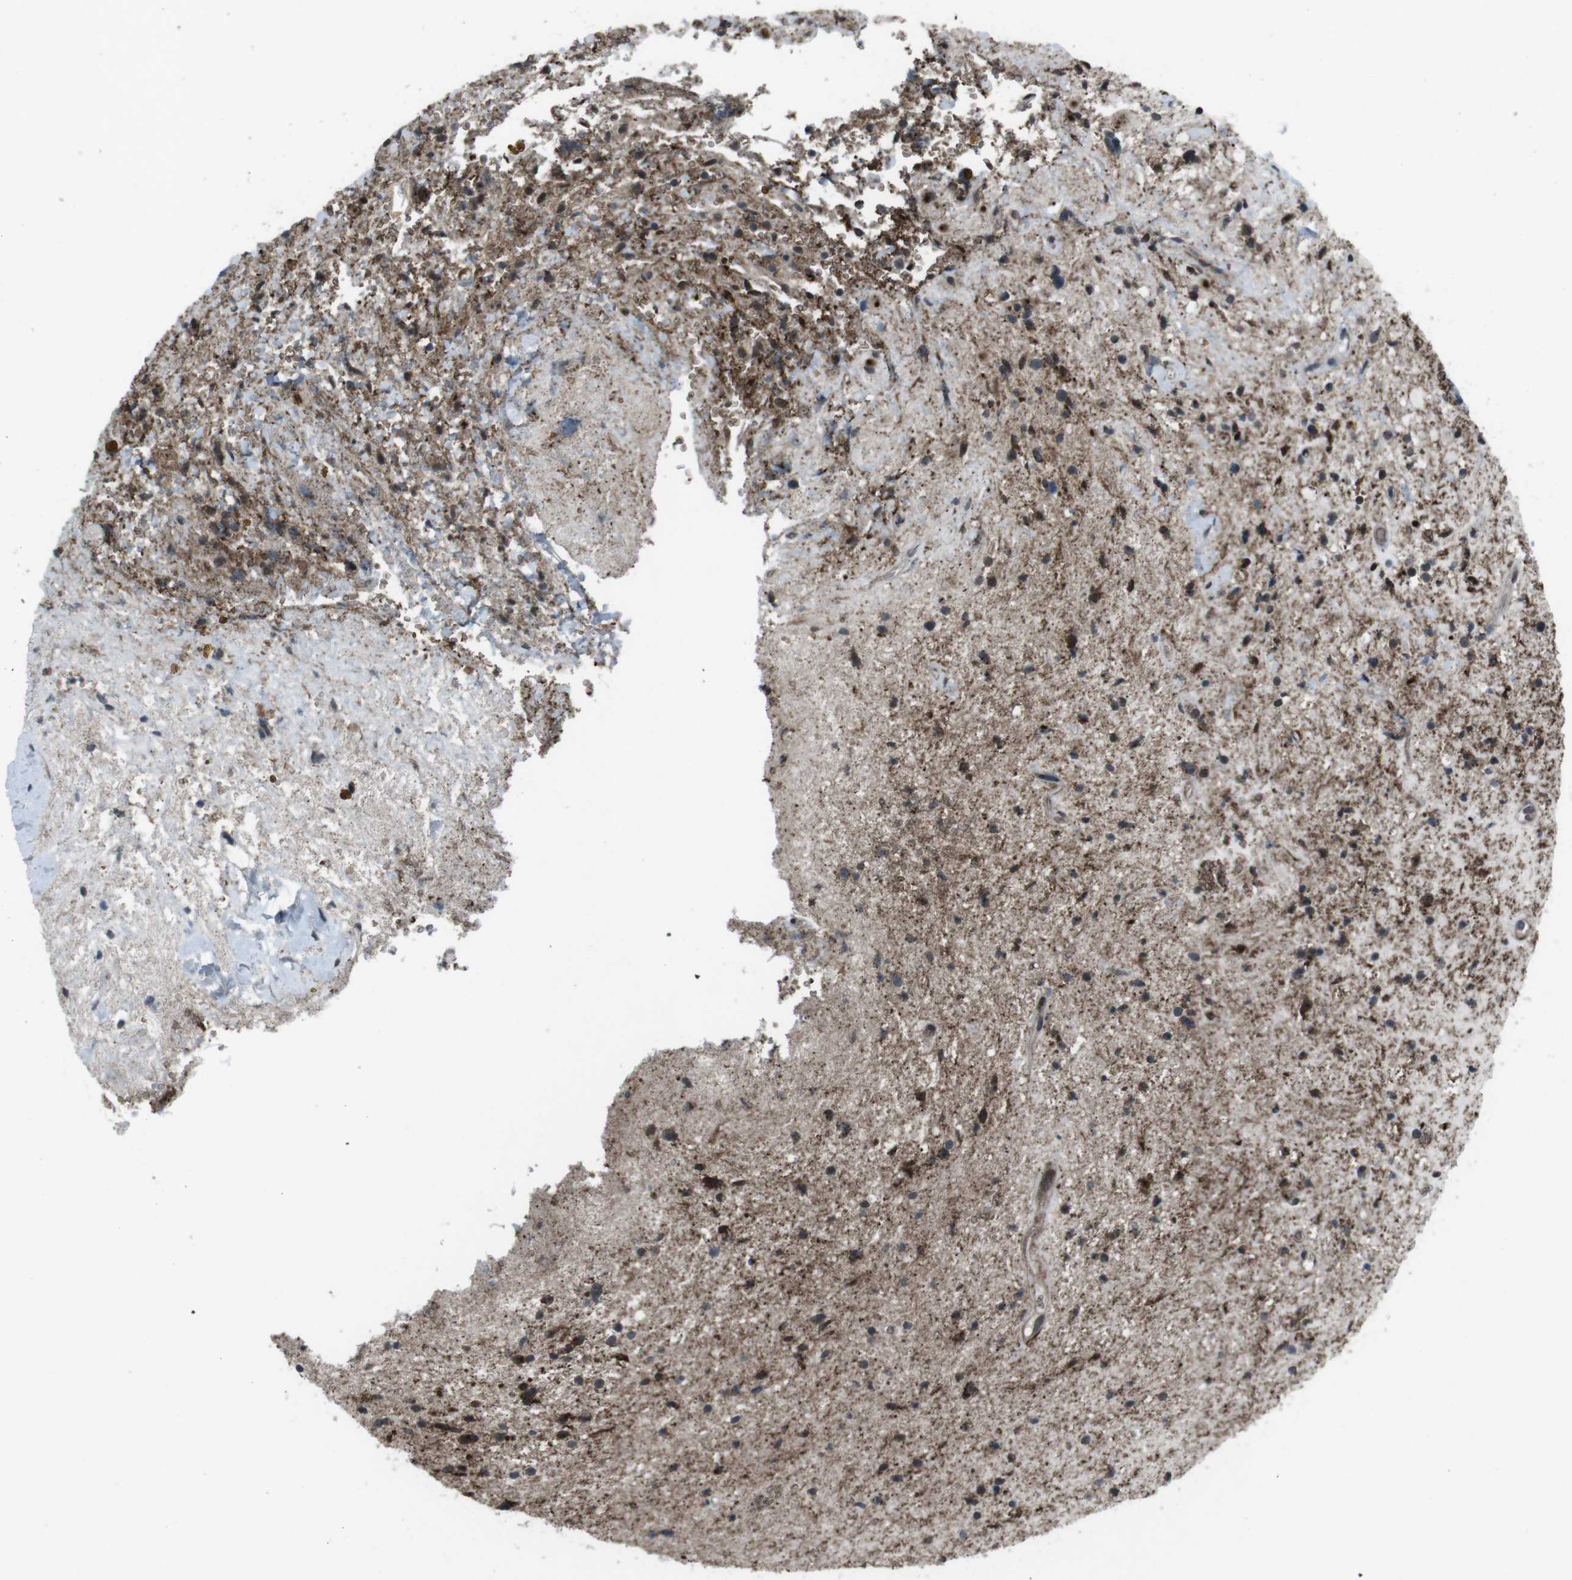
{"staining": {"intensity": "moderate", "quantity": "25%-75%", "location": "cytoplasmic/membranous"}, "tissue": "glioma", "cell_type": "Tumor cells", "image_type": "cancer", "snomed": [{"axis": "morphology", "description": "Glioma, malignant, High grade"}, {"axis": "topography", "description": "Brain"}], "caption": "Moderate cytoplasmic/membranous expression for a protein is identified in approximately 25%-75% of tumor cells of glioma using immunohistochemistry (IHC).", "gene": "GDF10", "patient": {"sex": "male", "age": 33}}